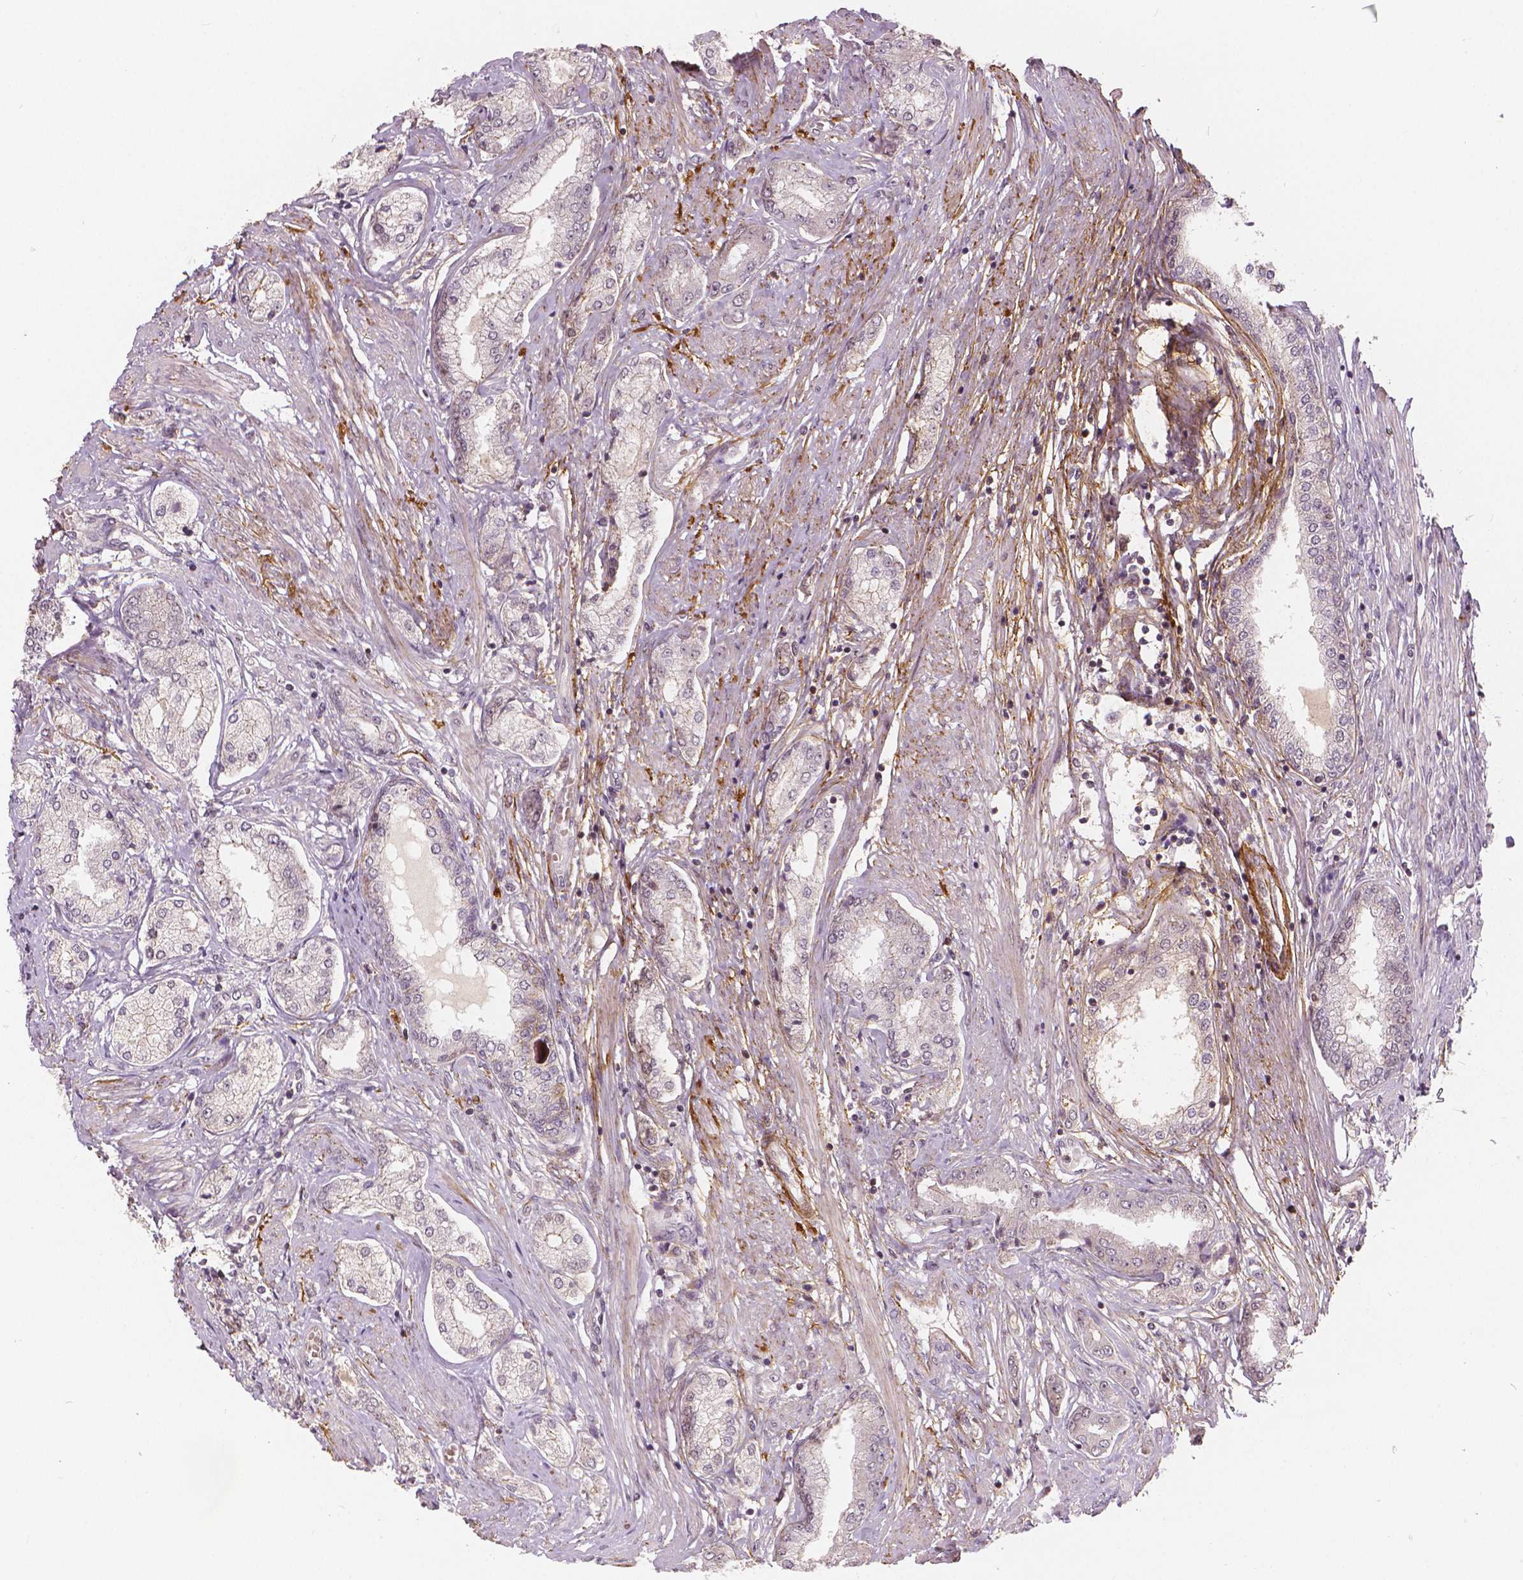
{"staining": {"intensity": "negative", "quantity": "none", "location": "none"}, "tissue": "prostate cancer", "cell_type": "Tumor cells", "image_type": "cancer", "snomed": [{"axis": "morphology", "description": "Adenocarcinoma, NOS"}, {"axis": "topography", "description": "Prostate"}], "caption": "Tumor cells are negative for brown protein staining in prostate cancer. (Brightfield microscopy of DAB IHC at high magnification).", "gene": "NSD2", "patient": {"sex": "male", "age": 63}}